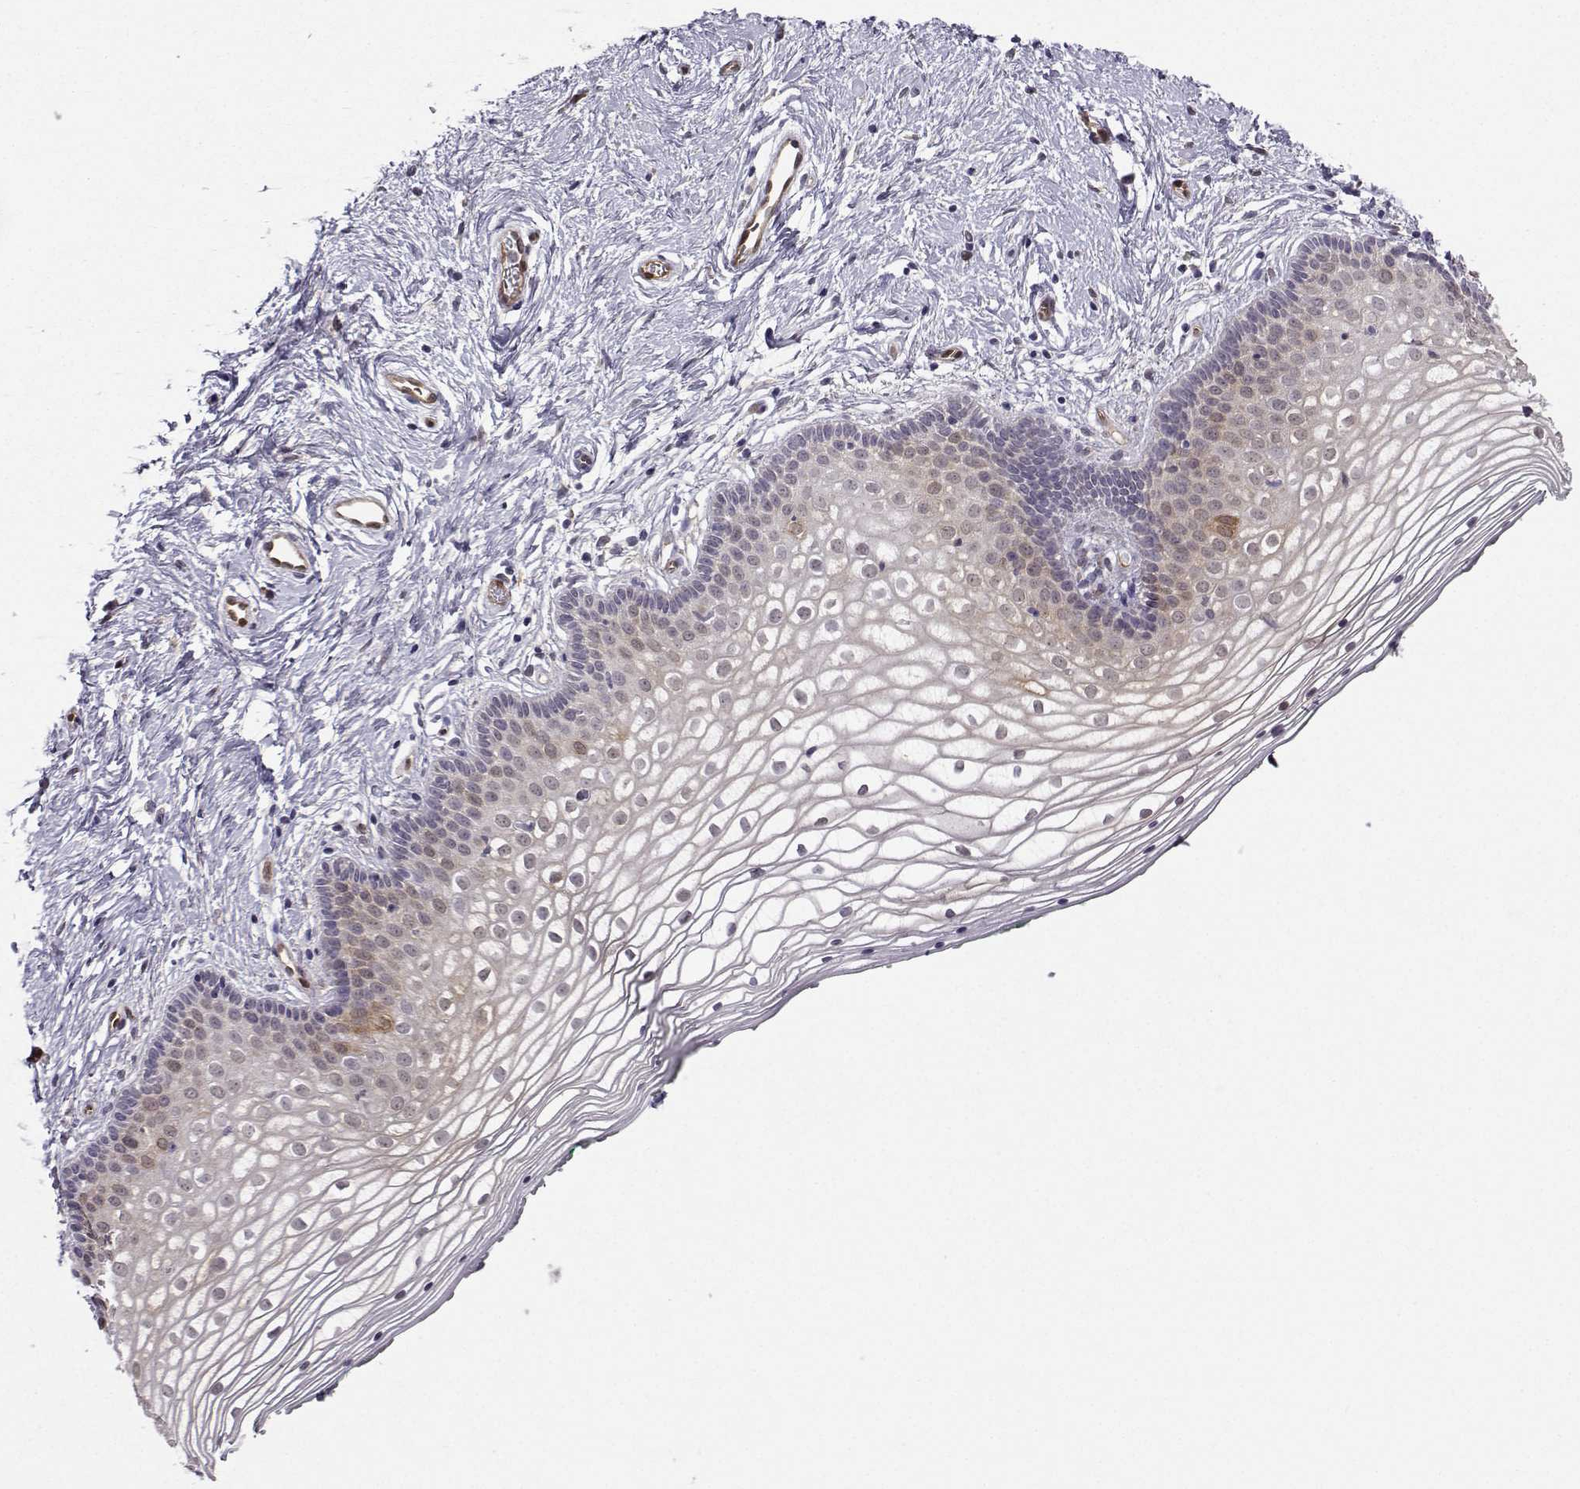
{"staining": {"intensity": "moderate", "quantity": "<25%", "location": "cytoplasmic/membranous"}, "tissue": "vagina", "cell_type": "Squamous epithelial cells", "image_type": "normal", "snomed": [{"axis": "morphology", "description": "Normal tissue, NOS"}, {"axis": "topography", "description": "Vagina"}], "caption": "Immunohistochemical staining of benign vagina demonstrates moderate cytoplasmic/membranous protein positivity in approximately <25% of squamous epithelial cells. (DAB = brown stain, brightfield microscopy at high magnification).", "gene": "NQO1", "patient": {"sex": "female", "age": 36}}